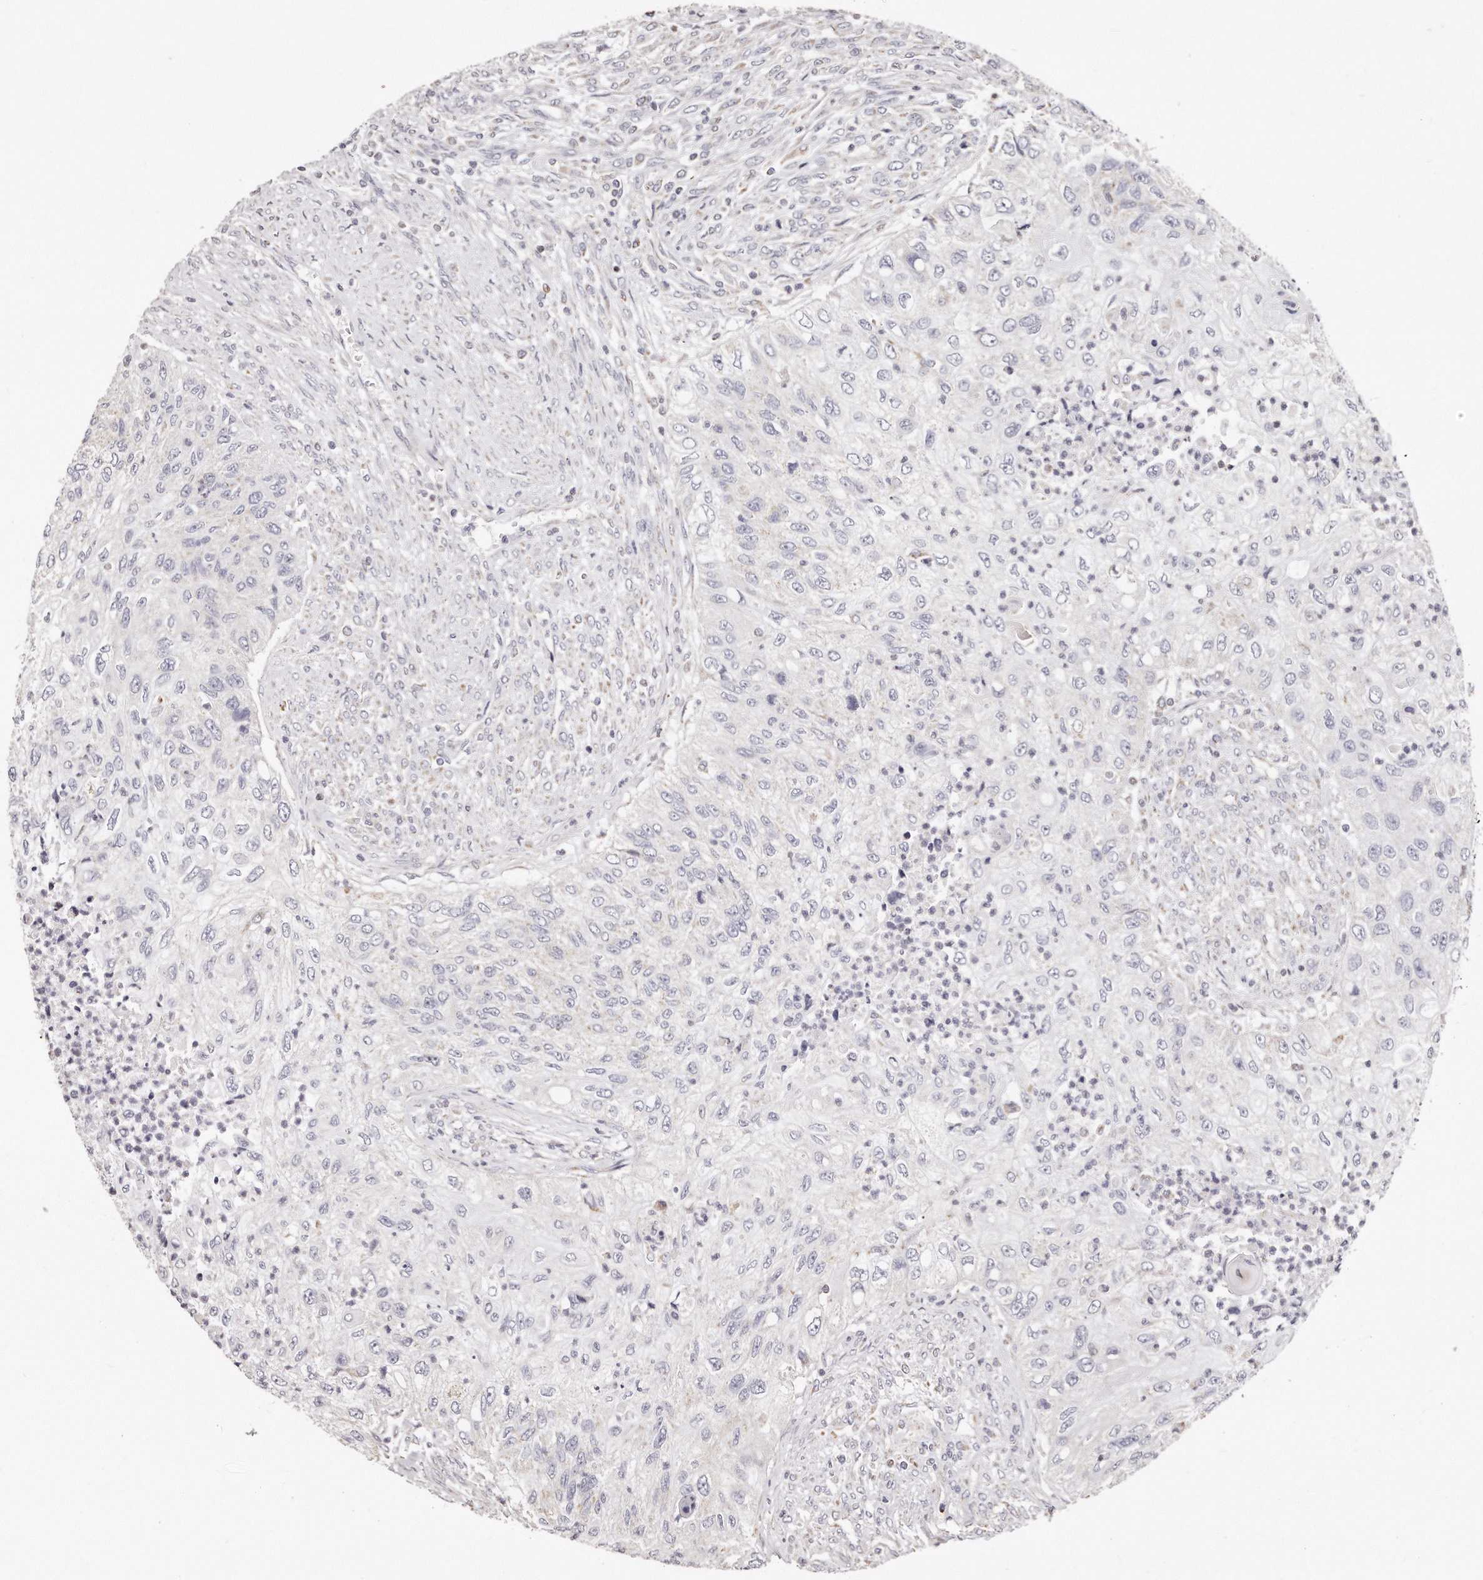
{"staining": {"intensity": "negative", "quantity": "none", "location": "none"}, "tissue": "urothelial cancer", "cell_type": "Tumor cells", "image_type": "cancer", "snomed": [{"axis": "morphology", "description": "Urothelial carcinoma, High grade"}, {"axis": "topography", "description": "Urinary bladder"}], "caption": "Tumor cells show no significant protein positivity in urothelial cancer.", "gene": "RTKN", "patient": {"sex": "female", "age": 60}}